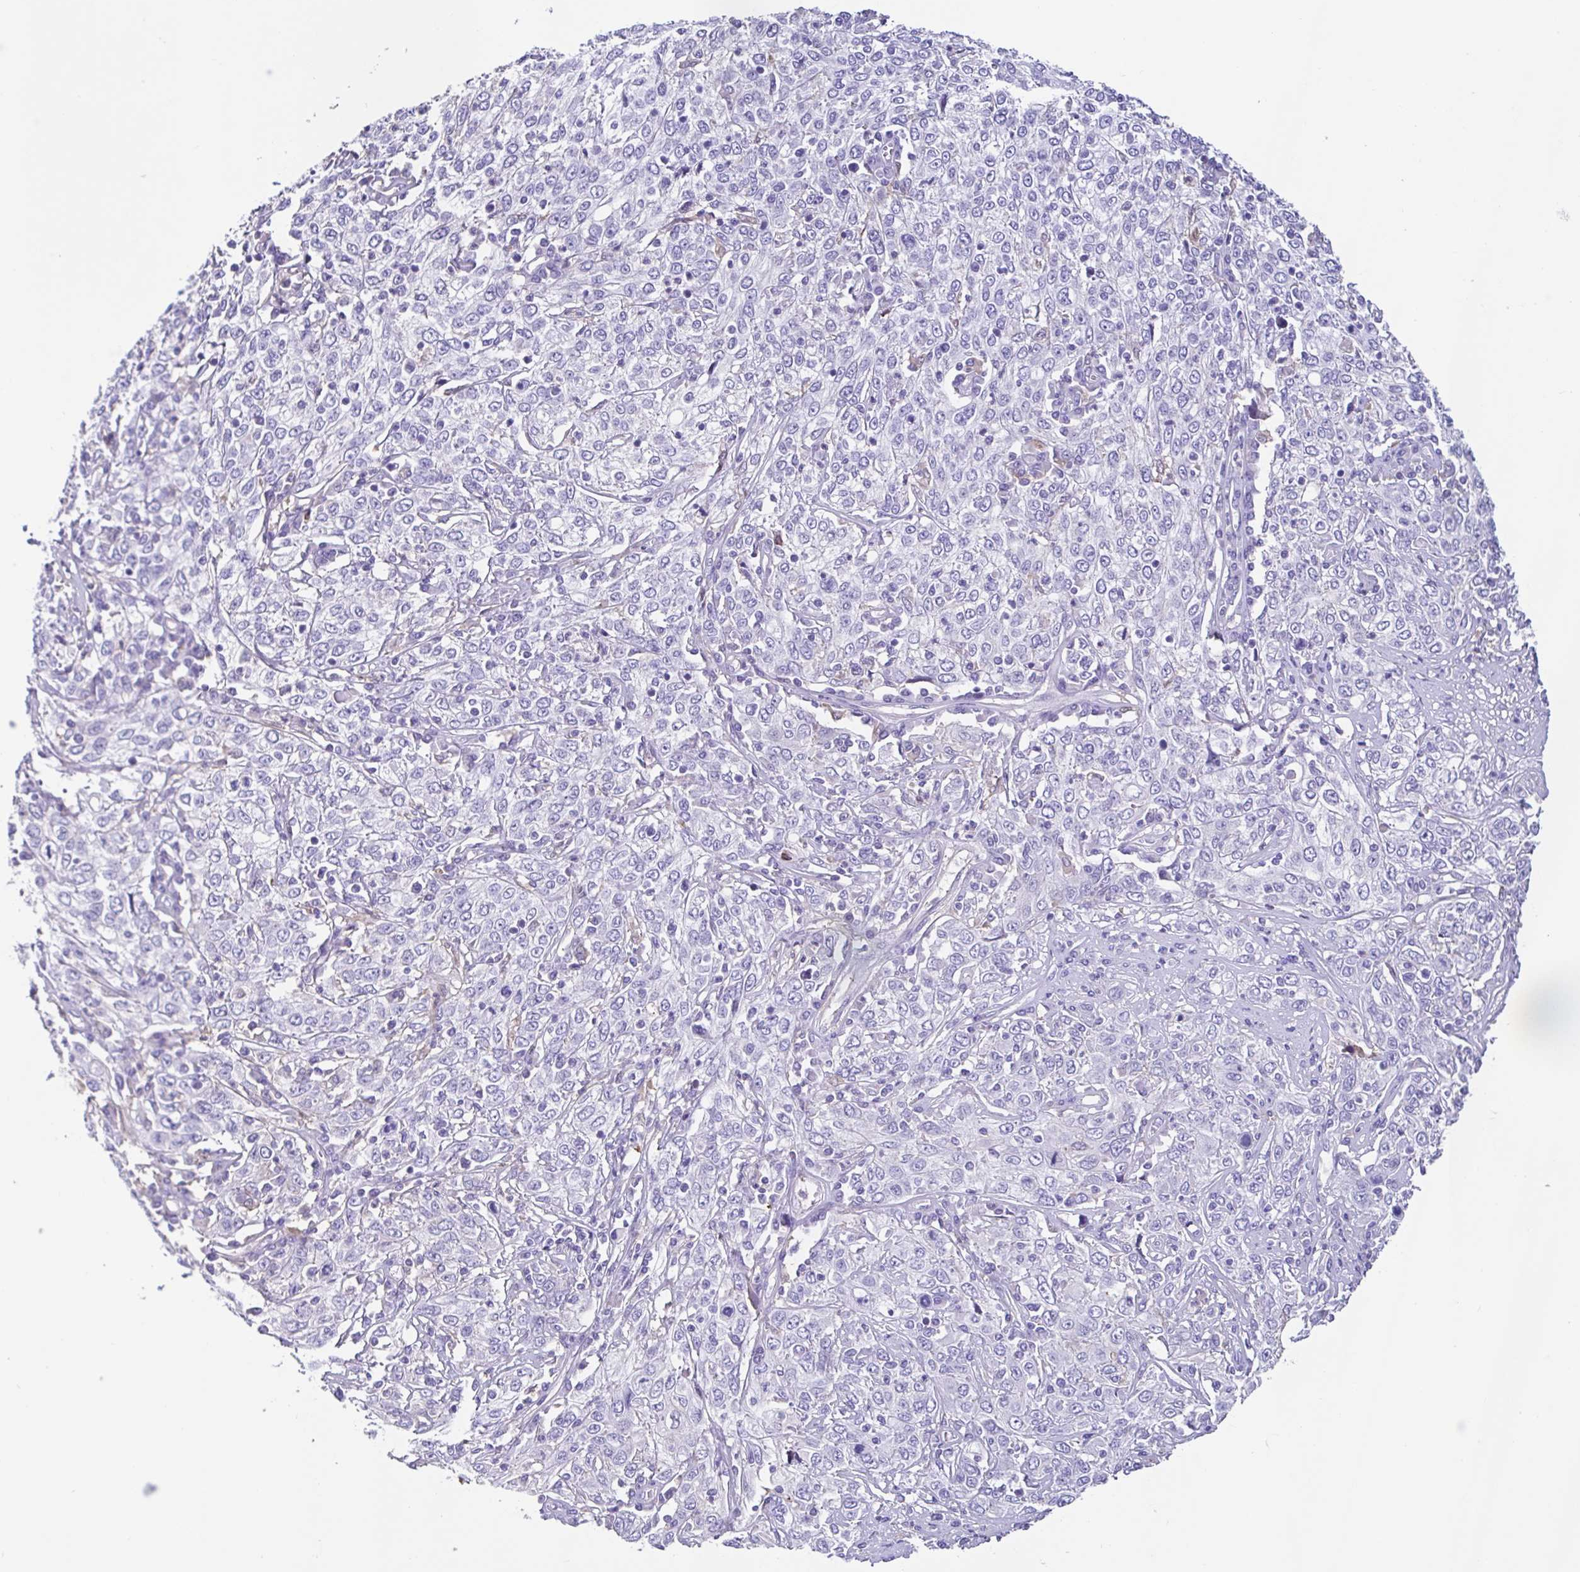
{"staining": {"intensity": "negative", "quantity": "none", "location": "none"}, "tissue": "cervical cancer", "cell_type": "Tumor cells", "image_type": "cancer", "snomed": [{"axis": "morphology", "description": "Squamous cell carcinoma, NOS"}, {"axis": "topography", "description": "Cervix"}], "caption": "High power microscopy micrograph of an immunohistochemistry (IHC) image of cervical cancer, revealing no significant staining in tumor cells.", "gene": "ANXA10", "patient": {"sex": "female", "age": 46}}